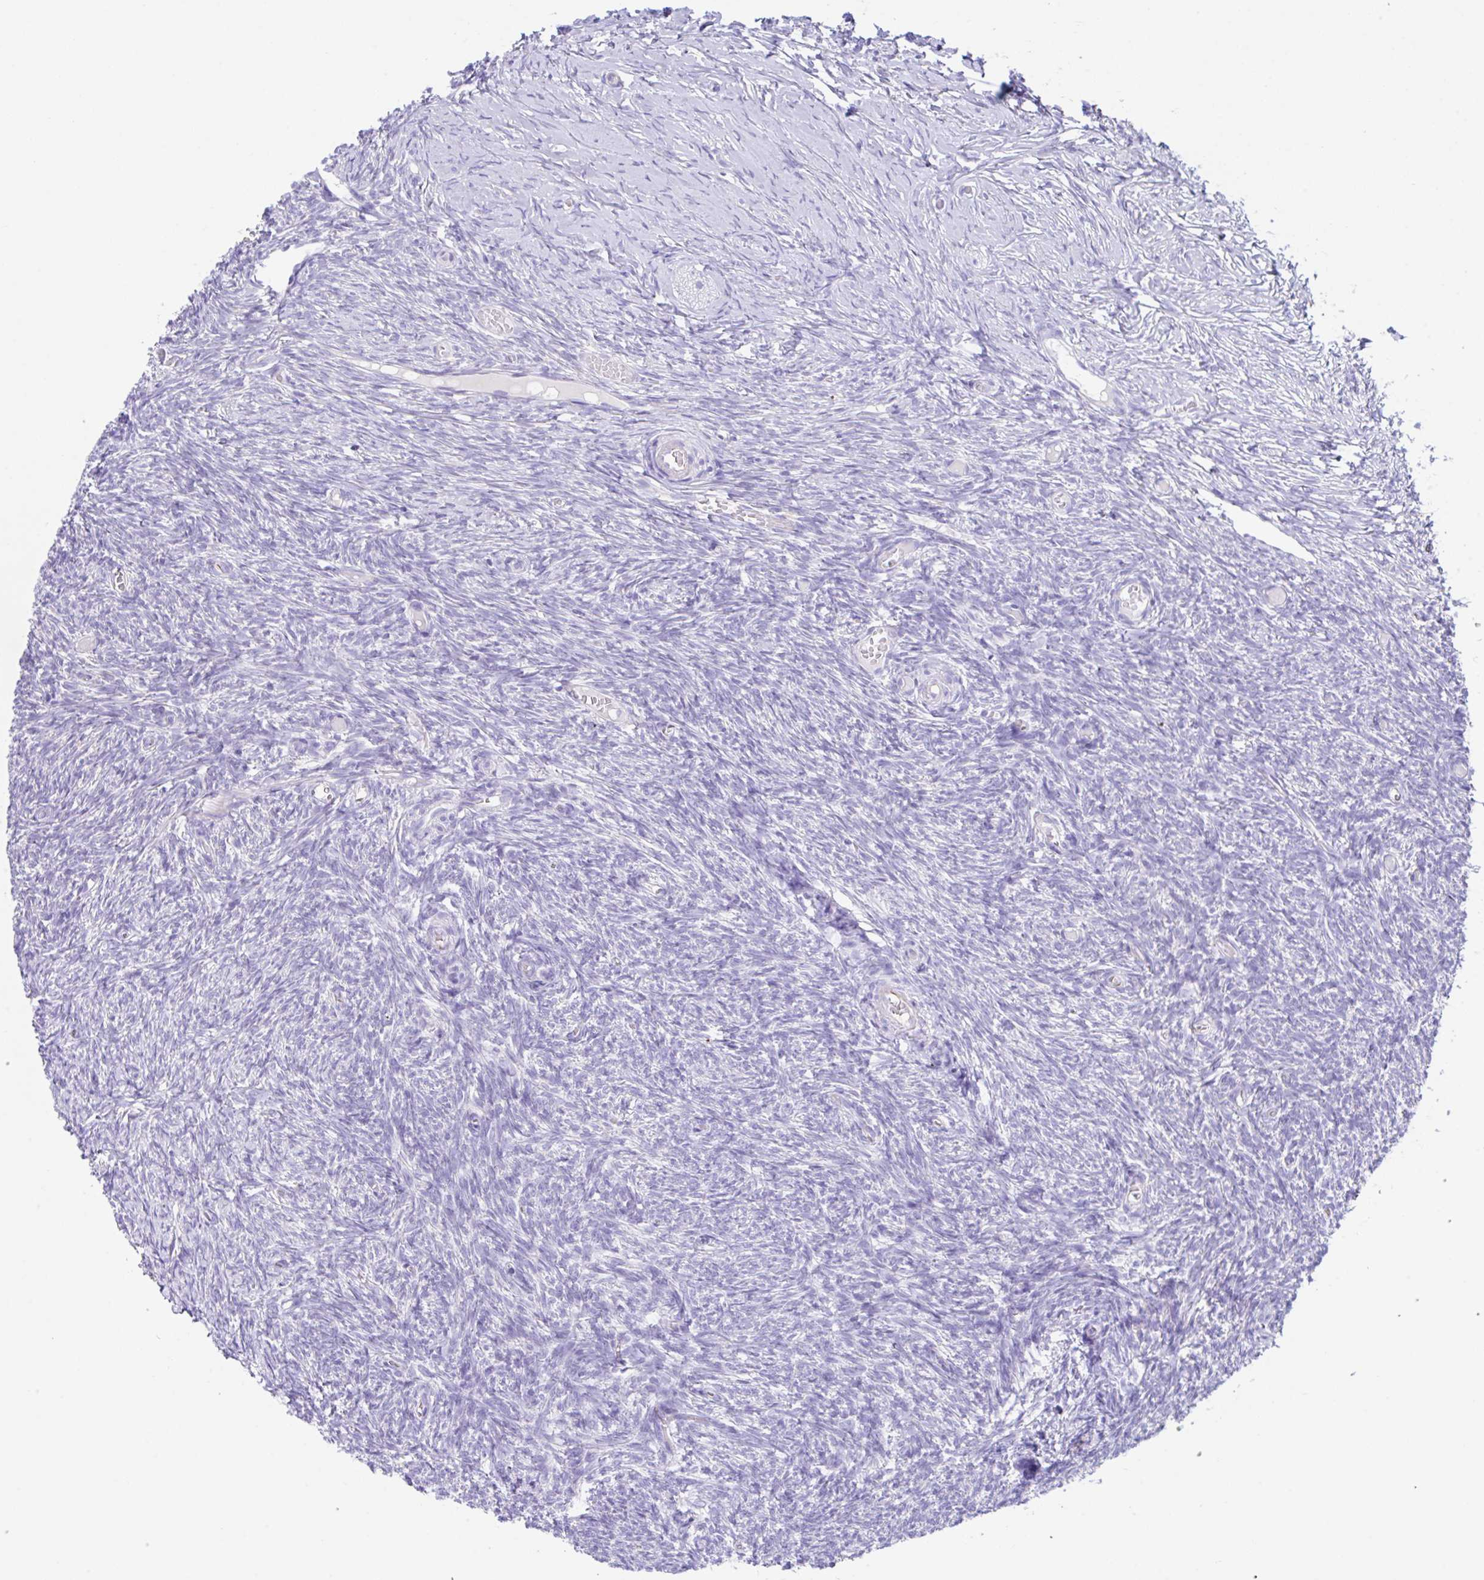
{"staining": {"intensity": "negative", "quantity": "none", "location": "none"}, "tissue": "ovary", "cell_type": "Follicle cells", "image_type": "normal", "snomed": [{"axis": "morphology", "description": "Normal tissue, NOS"}, {"axis": "topography", "description": "Ovary"}], "caption": "IHC histopathology image of unremarkable human ovary stained for a protein (brown), which displays no expression in follicle cells. Brightfield microscopy of immunohistochemistry stained with DAB (3,3'-diaminobenzidine) (brown) and hematoxylin (blue), captured at high magnification.", "gene": "NDUFAF8", "patient": {"sex": "female", "age": 39}}